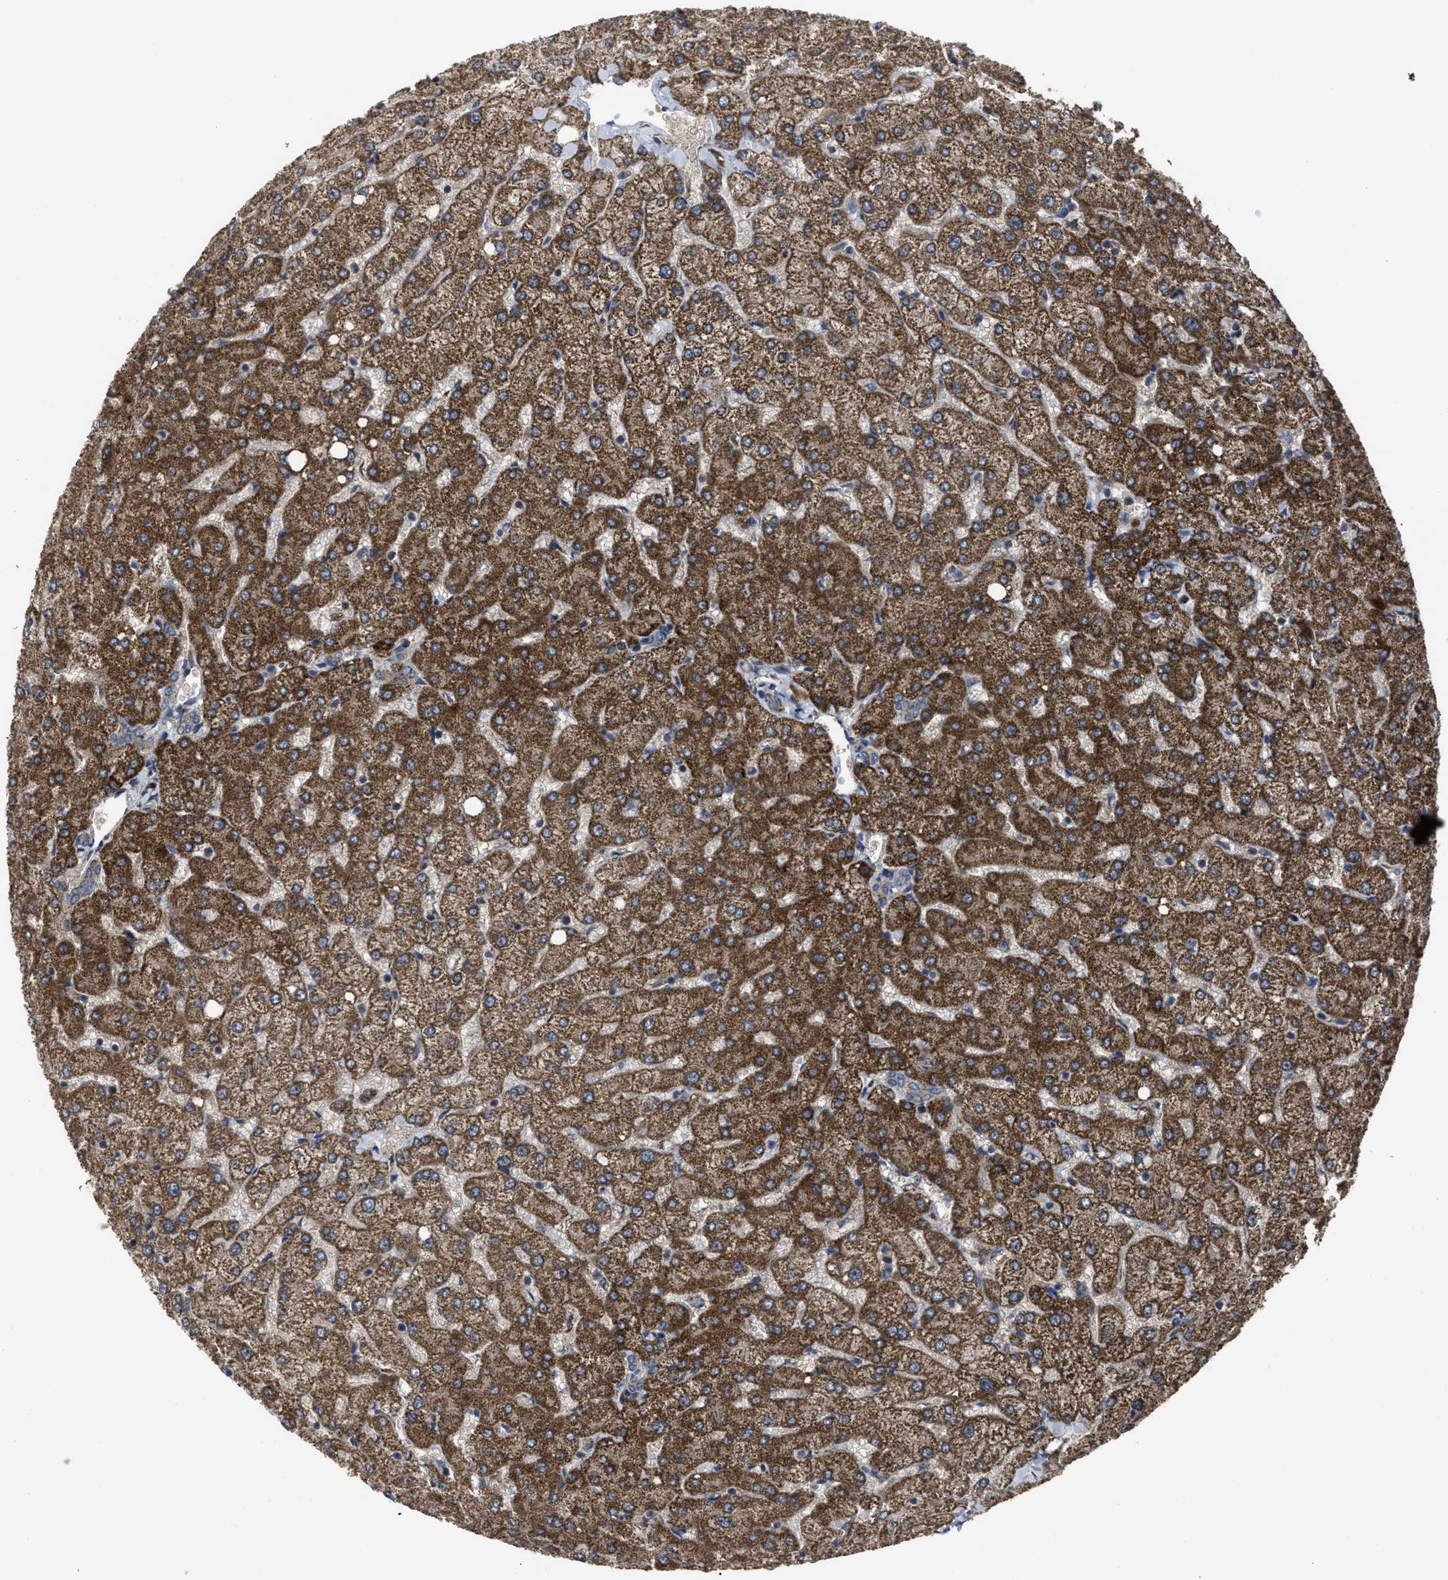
{"staining": {"intensity": "weak", "quantity": "<25%", "location": "cytoplasmic/membranous"}, "tissue": "liver", "cell_type": "Cholangiocytes", "image_type": "normal", "snomed": [{"axis": "morphology", "description": "Normal tissue, NOS"}, {"axis": "topography", "description": "Liver"}], "caption": "There is no significant expression in cholangiocytes of liver. Brightfield microscopy of immunohistochemistry stained with DAB (3,3'-diaminobenzidine) (brown) and hematoxylin (blue), captured at high magnification.", "gene": "PASK", "patient": {"sex": "female", "age": 54}}